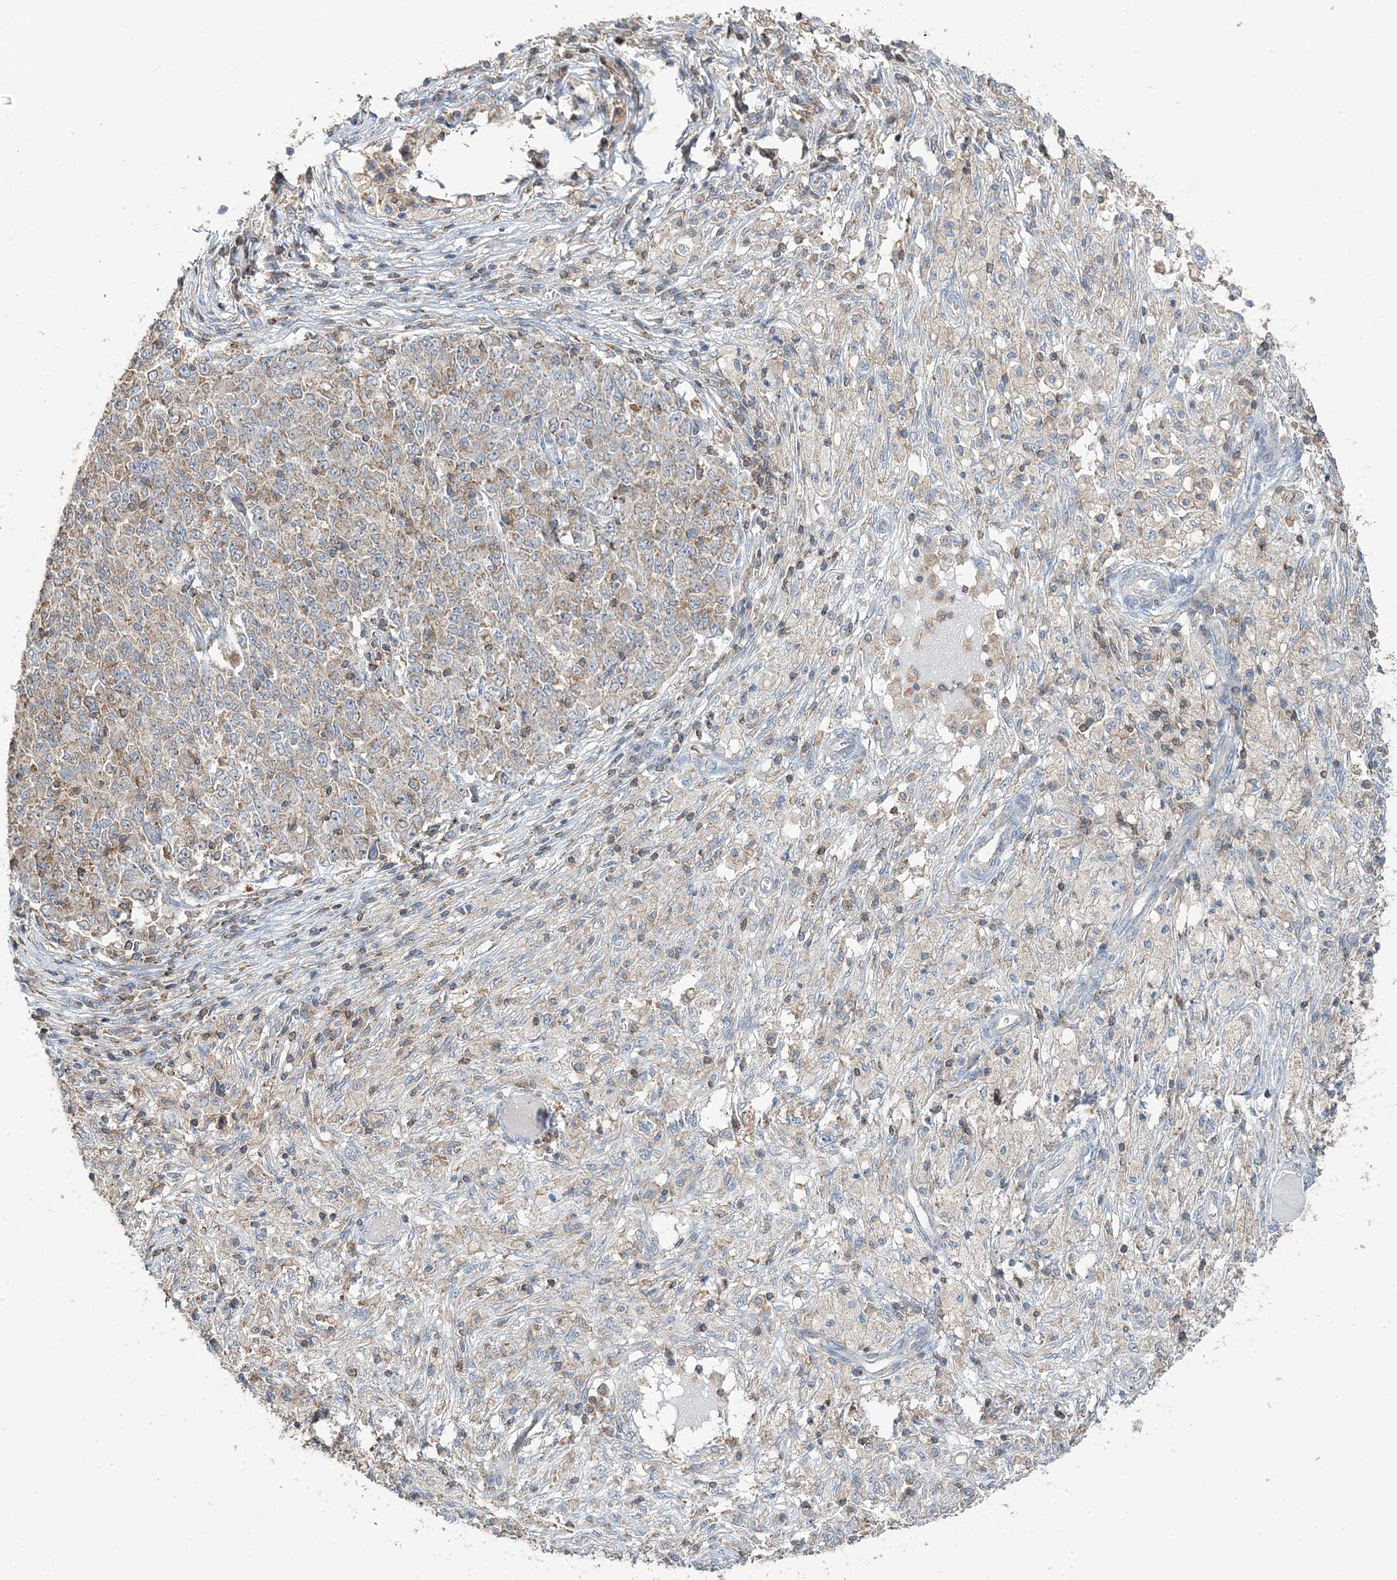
{"staining": {"intensity": "weak", "quantity": "25%-75%", "location": "cytoplasmic/membranous"}, "tissue": "ovarian cancer", "cell_type": "Tumor cells", "image_type": "cancer", "snomed": [{"axis": "morphology", "description": "Carcinoma, endometroid"}, {"axis": "topography", "description": "Ovary"}], "caption": "Ovarian cancer (endometroid carcinoma) was stained to show a protein in brown. There is low levels of weak cytoplasmic/membranous positivity in about 25%-75% of tumor cells. Using DAB (brown) and hematoxylin (blue) stains, captured at high magnification using brightfield microscopy.", "gene": "TMLHE", "patient": {"sex": "female", "age": 42}}